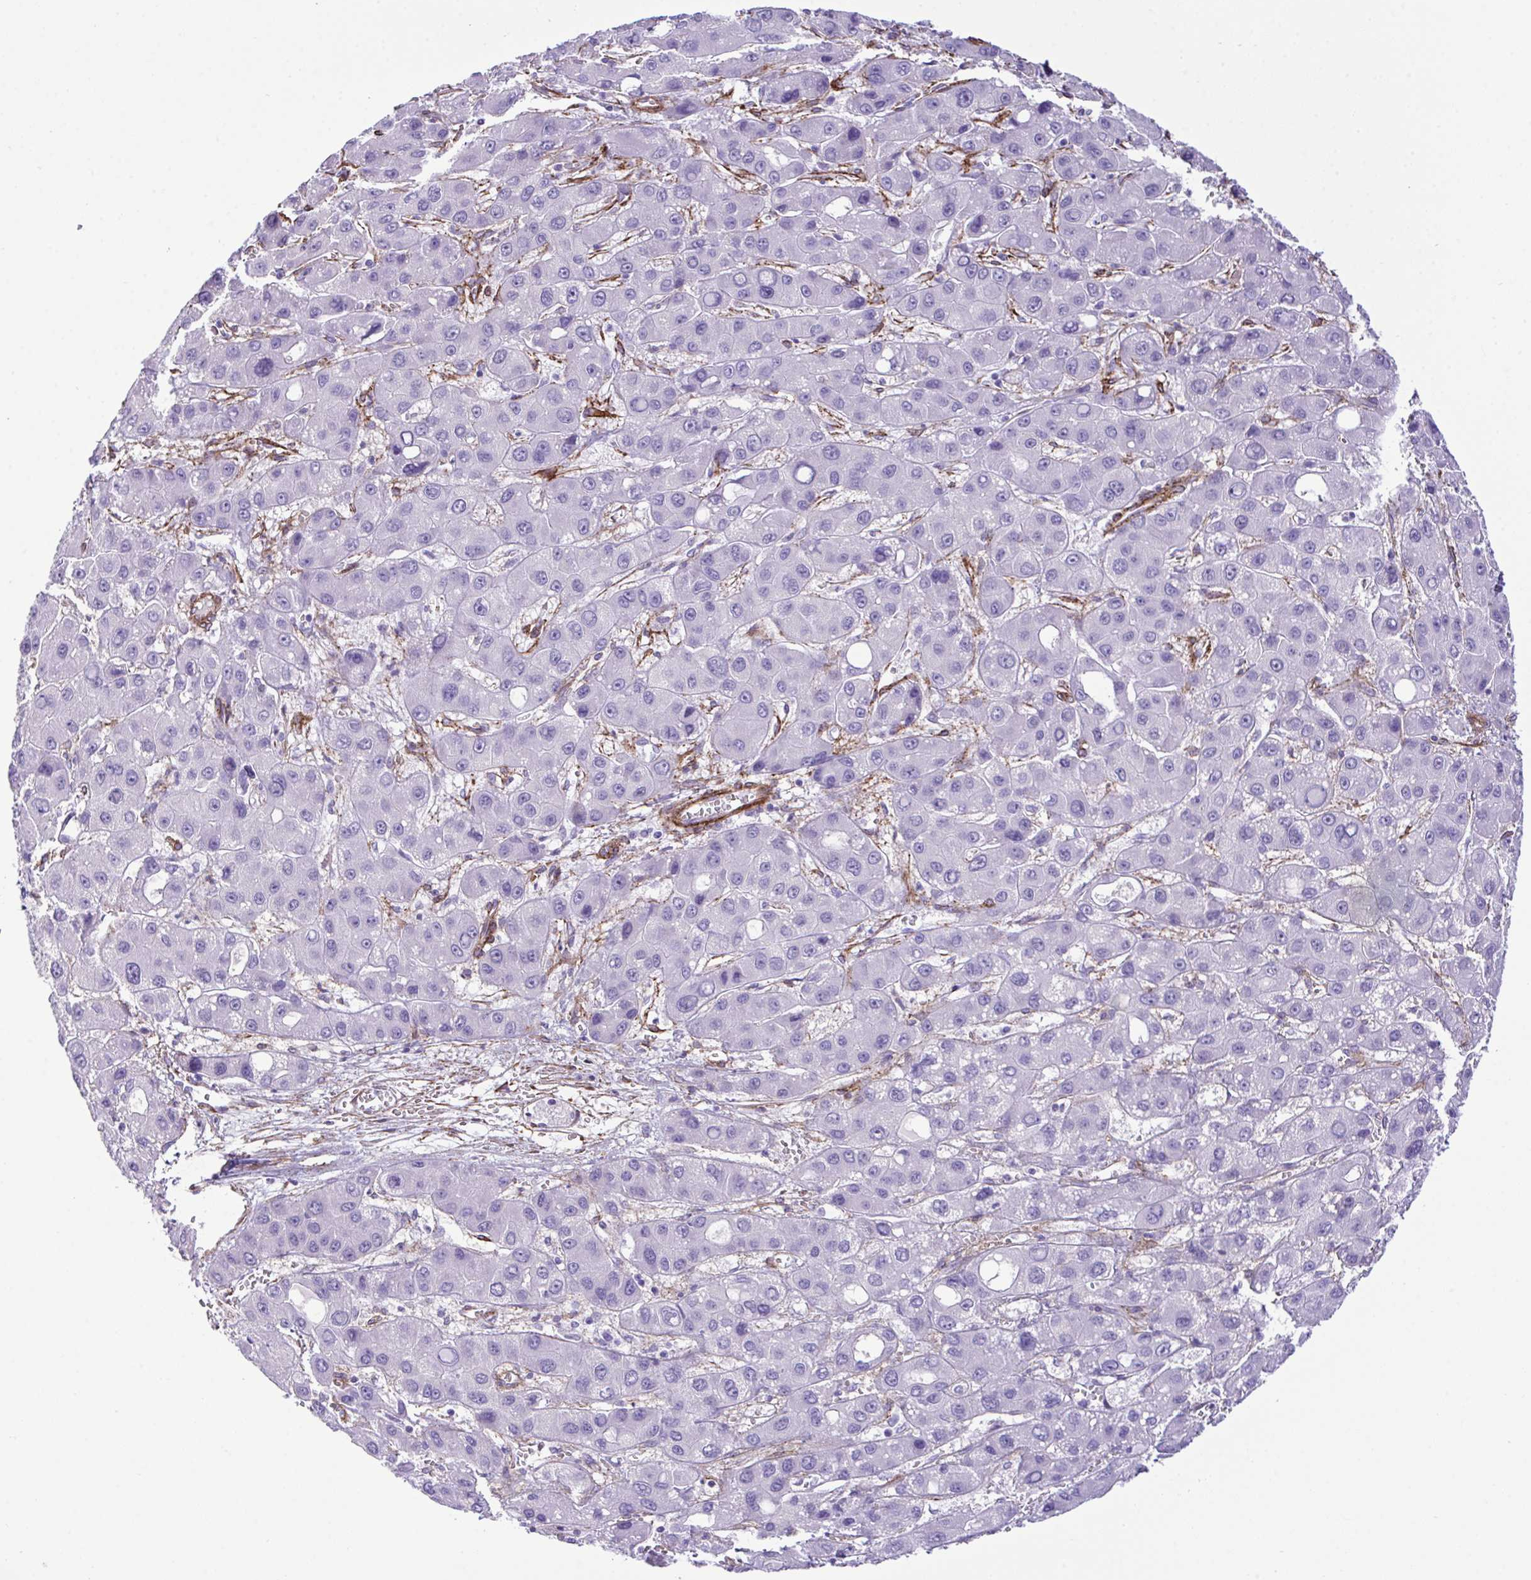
{"staining": {"intensity": "negative", "quantity": "none", "location": "none"}, "tissue": "liver cancer", "cell_type": "Tumor cells", "image_type": "cancer", "snomed": [{"axis": "morphology", "description": "Carcinoma, Hepatocellular, NOS"}, {"axis": "topography", "description": "Liver"}], "caption": "Tumor cells are negative for brown protein staining in liver cancer. Brightfield microscopy of immunohistochemistry (IHC) stained with DAB (3,3'-diaminobenzidine) (brown) and hematoxylin (blue), captured at high magnification.", "gene": "SYNPO2L", "patient": {"sex": "male", "age": 55}}